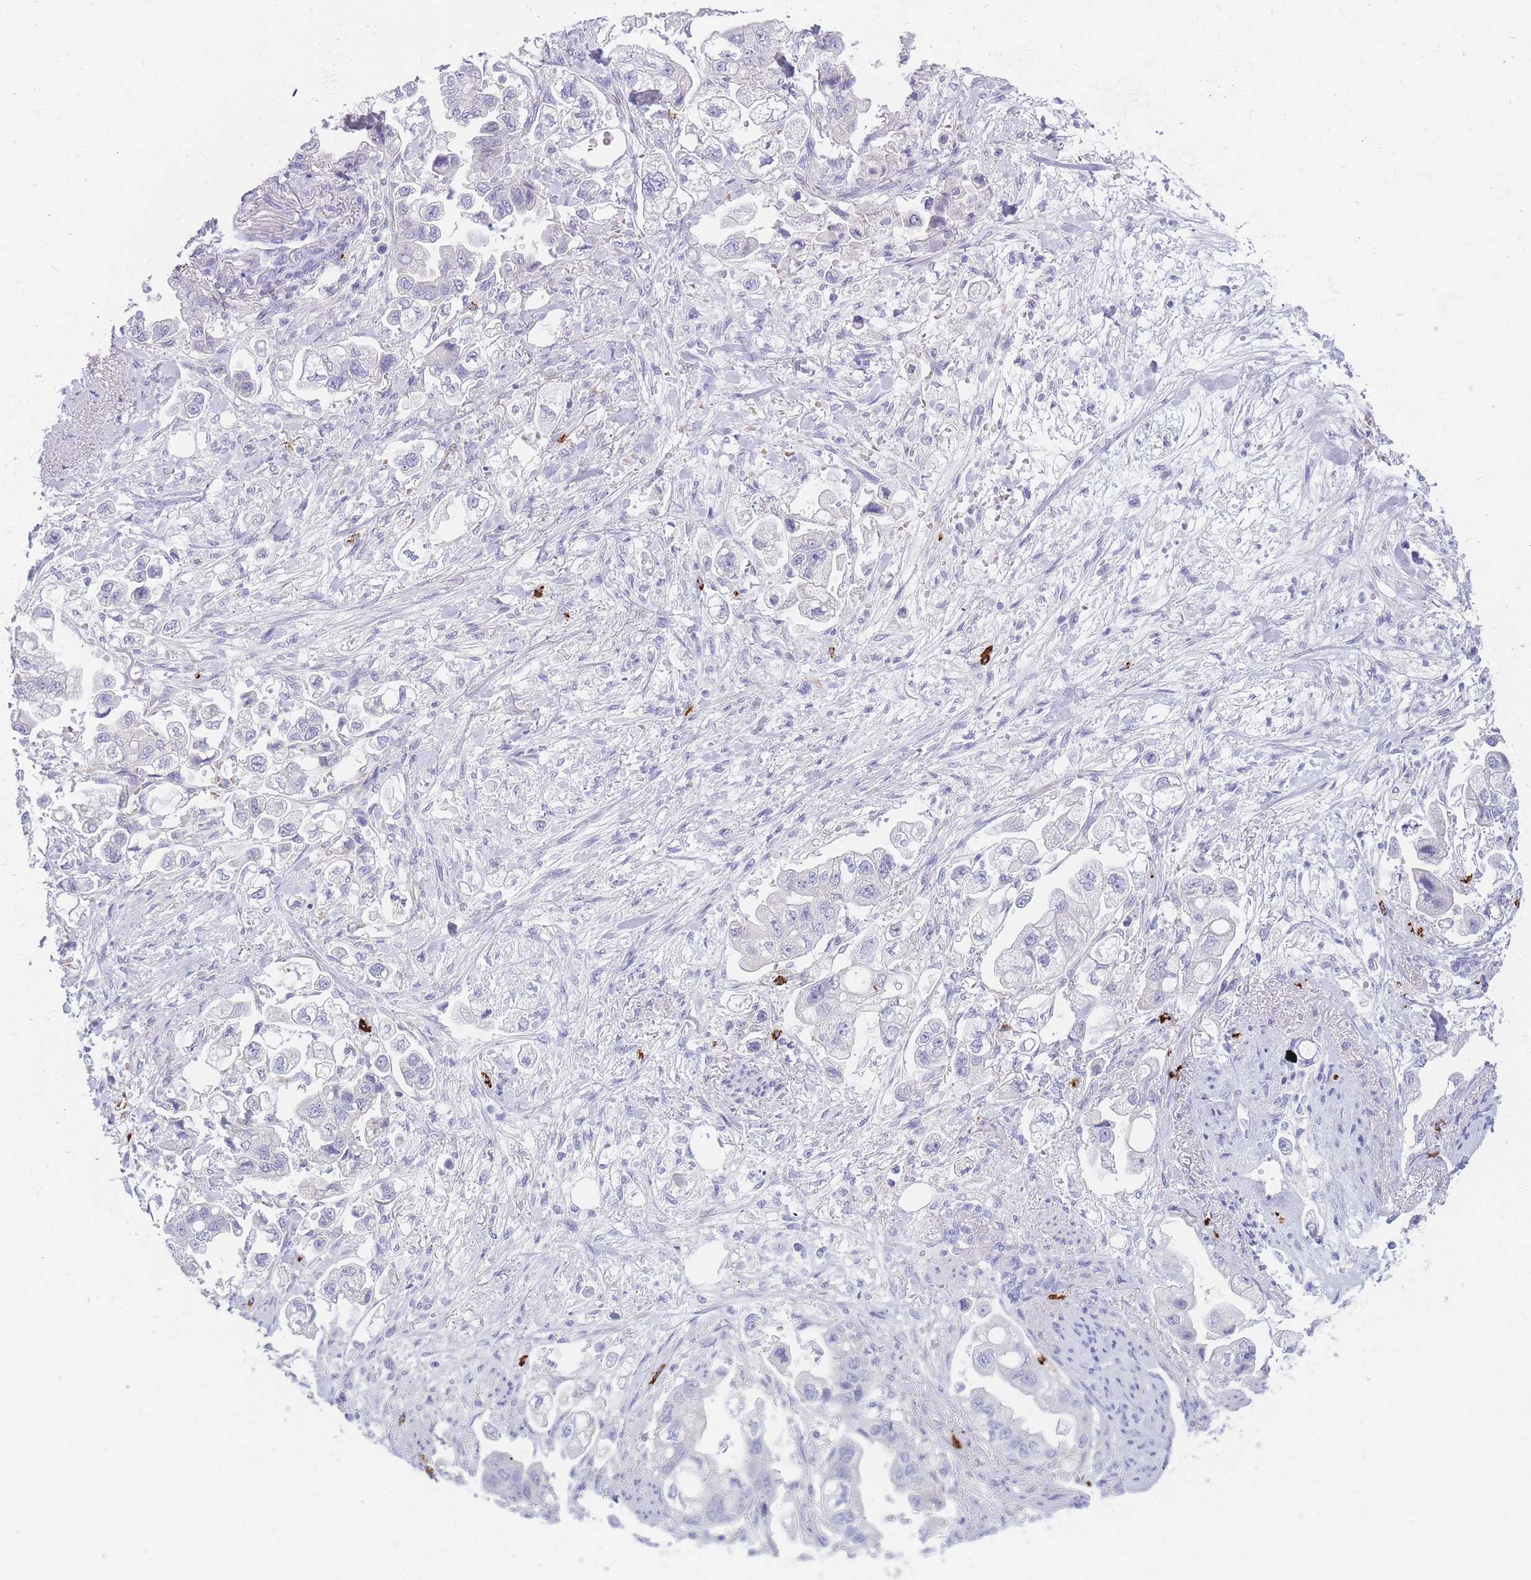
{"staining": {"intensity": "negative", "quantity": "none", "location": "none"}, "tissue": "stomach cancer", "cell_type": "Tumor cells", "image_type": "cancer", "snomed": [{"axis": "morphology", "description": "Adenocarcinoma, NOS"}, {"axis": "topography", "description": "Stomach"}], "caption": "Human stomach cancer (adenocarcinoma) stained for a protein using IHC displays no staining in tumor cells.", "gene": "TPSD1", "patient": {"sex": "male", "age": 62}}